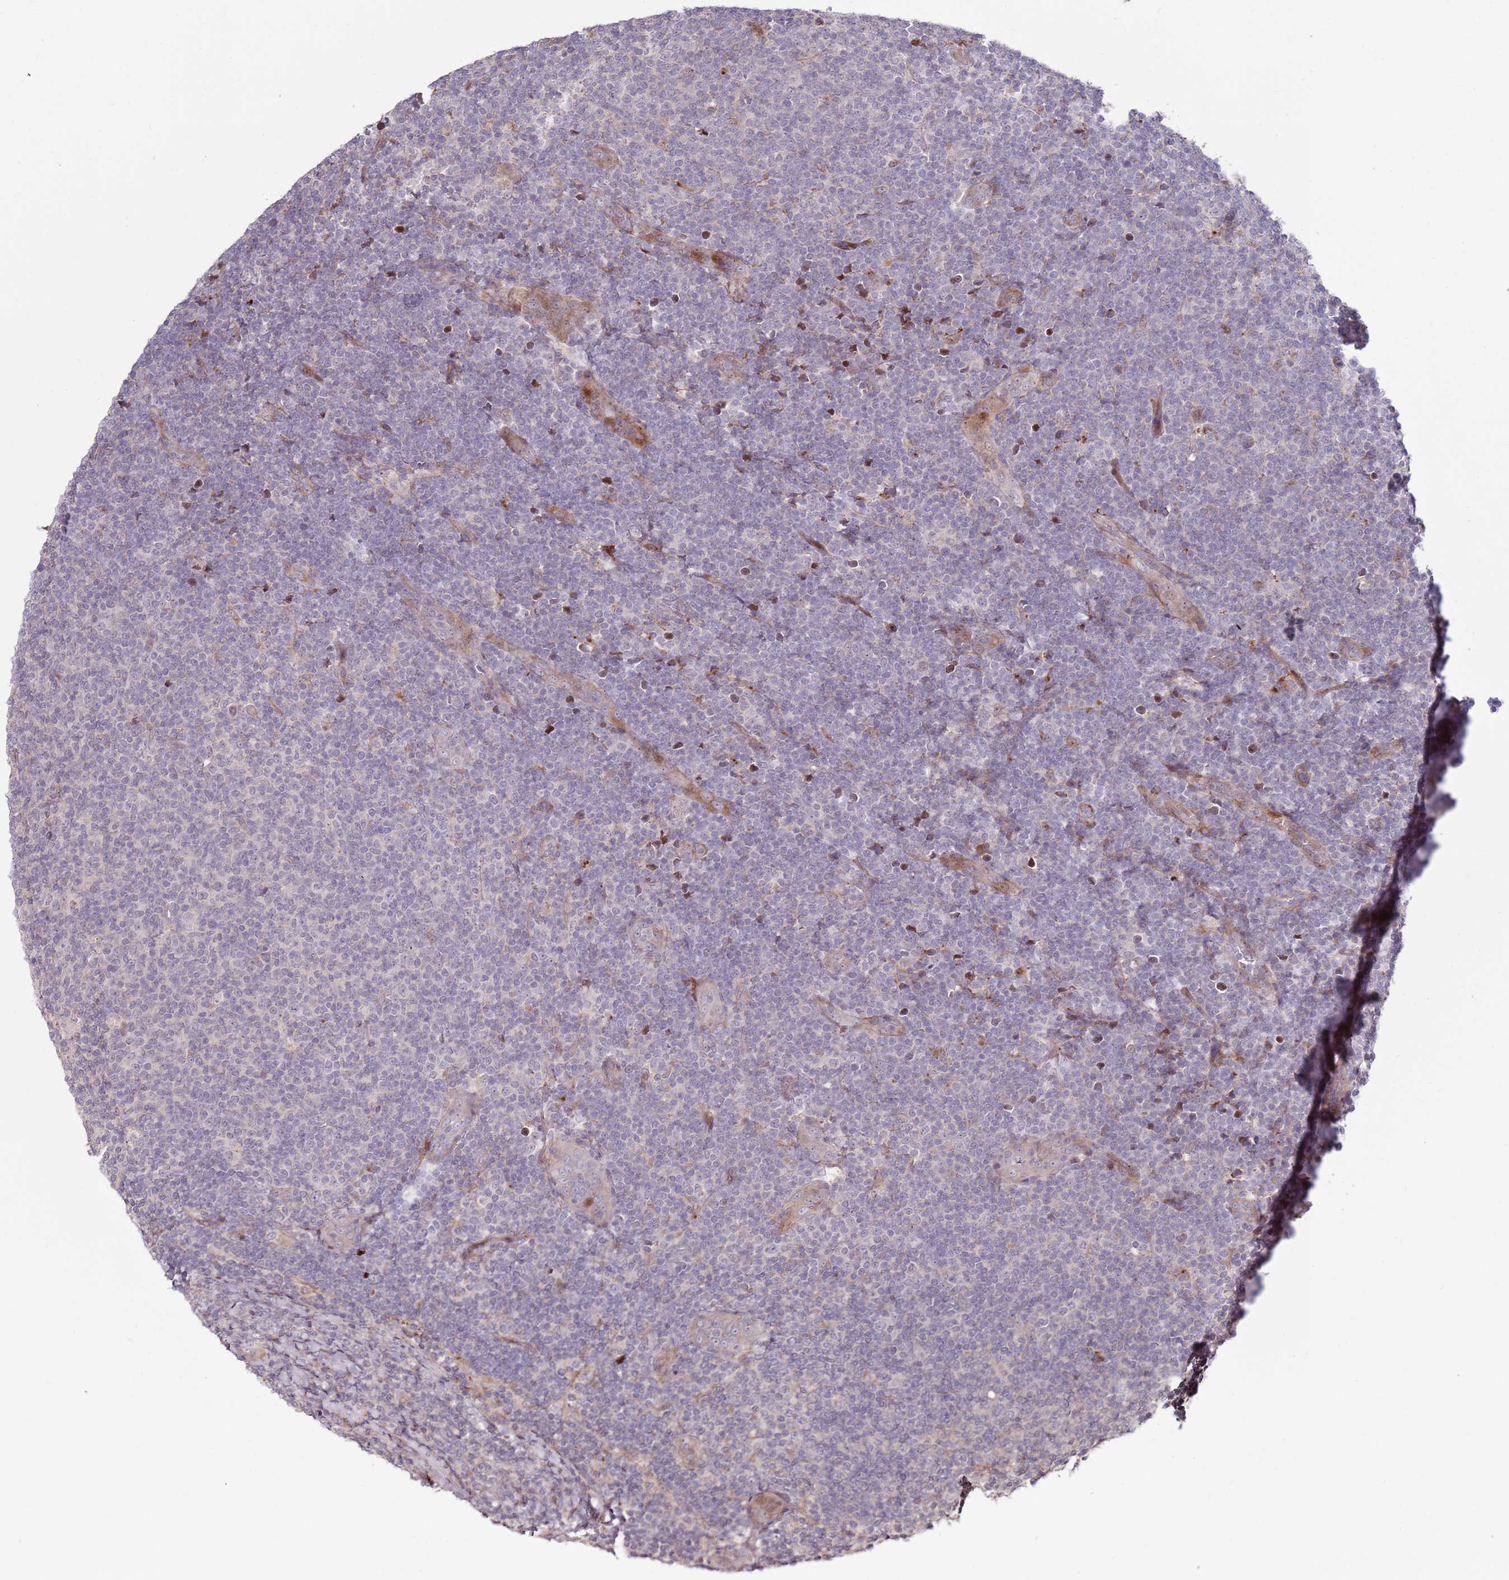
{"staining": {"intensity": "negative", "quantity": "none", "location": "none"}, "tissue": "lymphoma", "cell_type": "Tumor cells", "image_type": "cancer", "snomed": [{"axis": "morphology", "description": "Malignant lymphoma, non-Hodgkin's type, Low grade"}, {"axis": "topography", "description": "Lymph node"}], "caption": "Image shows no protein positivity in tumor cells of low-grade malignant lymphoma, non-Hodgkin's type tissue.", "gene": "RHBDL1", "patient": {"sex": "male", "age": 66}}